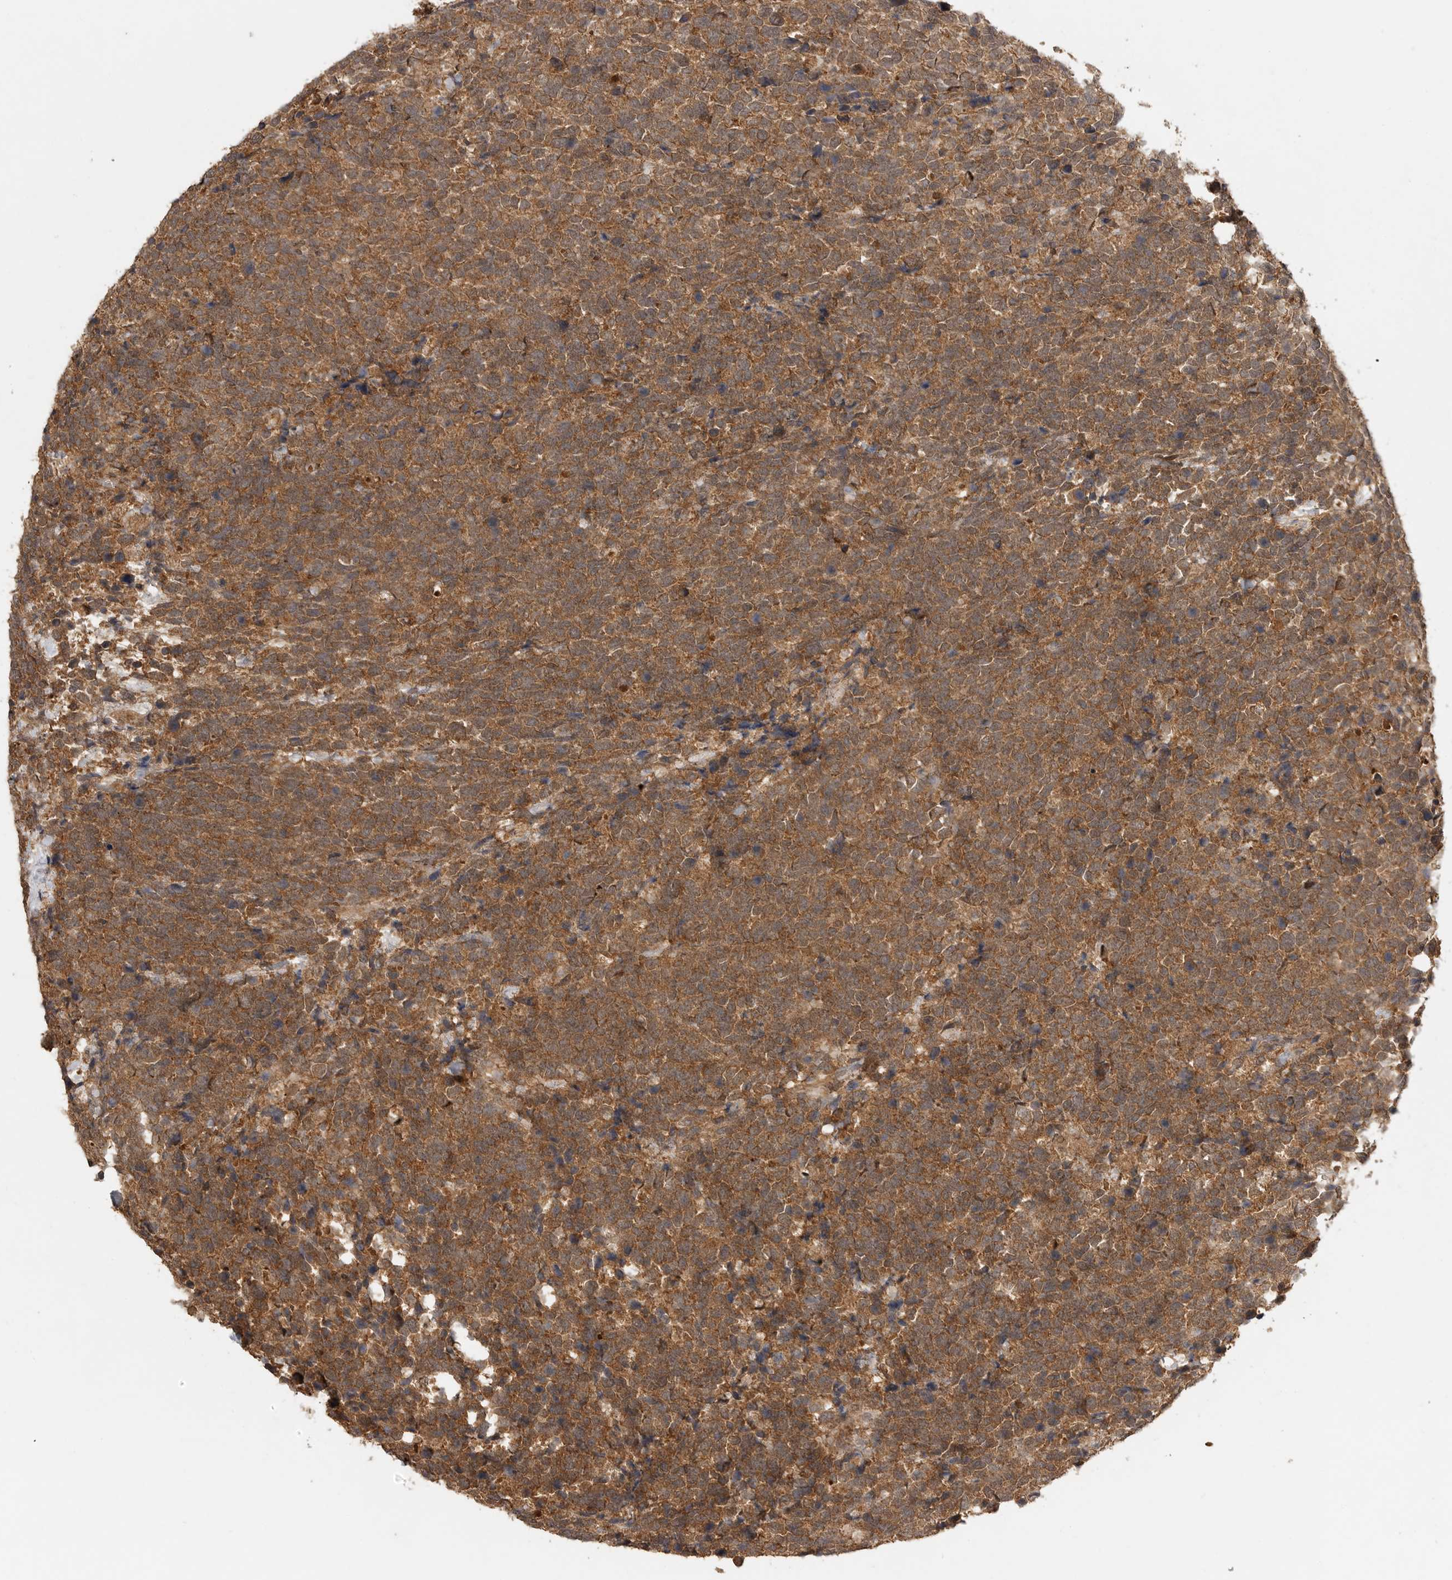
{"staining": {"intensity": "moderate", "quantity": ">75%", "location": "cytoplasmic/membranous,nuclear"}, "tissue": "urothelial cancer", "cell_type": "Tumor cells", "image_type": "cancer", "snomed": [{"axis": "morphology", "description": "Urothelial carcinoma, High grade"}, {"axis": "topography", "description": "Urinary bladder"}], "caption": "The photomicrograph exhibits immunohistochemical staining of high-grade urothelial carcinoma. There is moderate cytoplasmic/membranous and nuclear positivity is identified in approximately >75% of tumor cells.", "gene": "ICOSLG", "patient": {"sex": "female", "age": 82}}